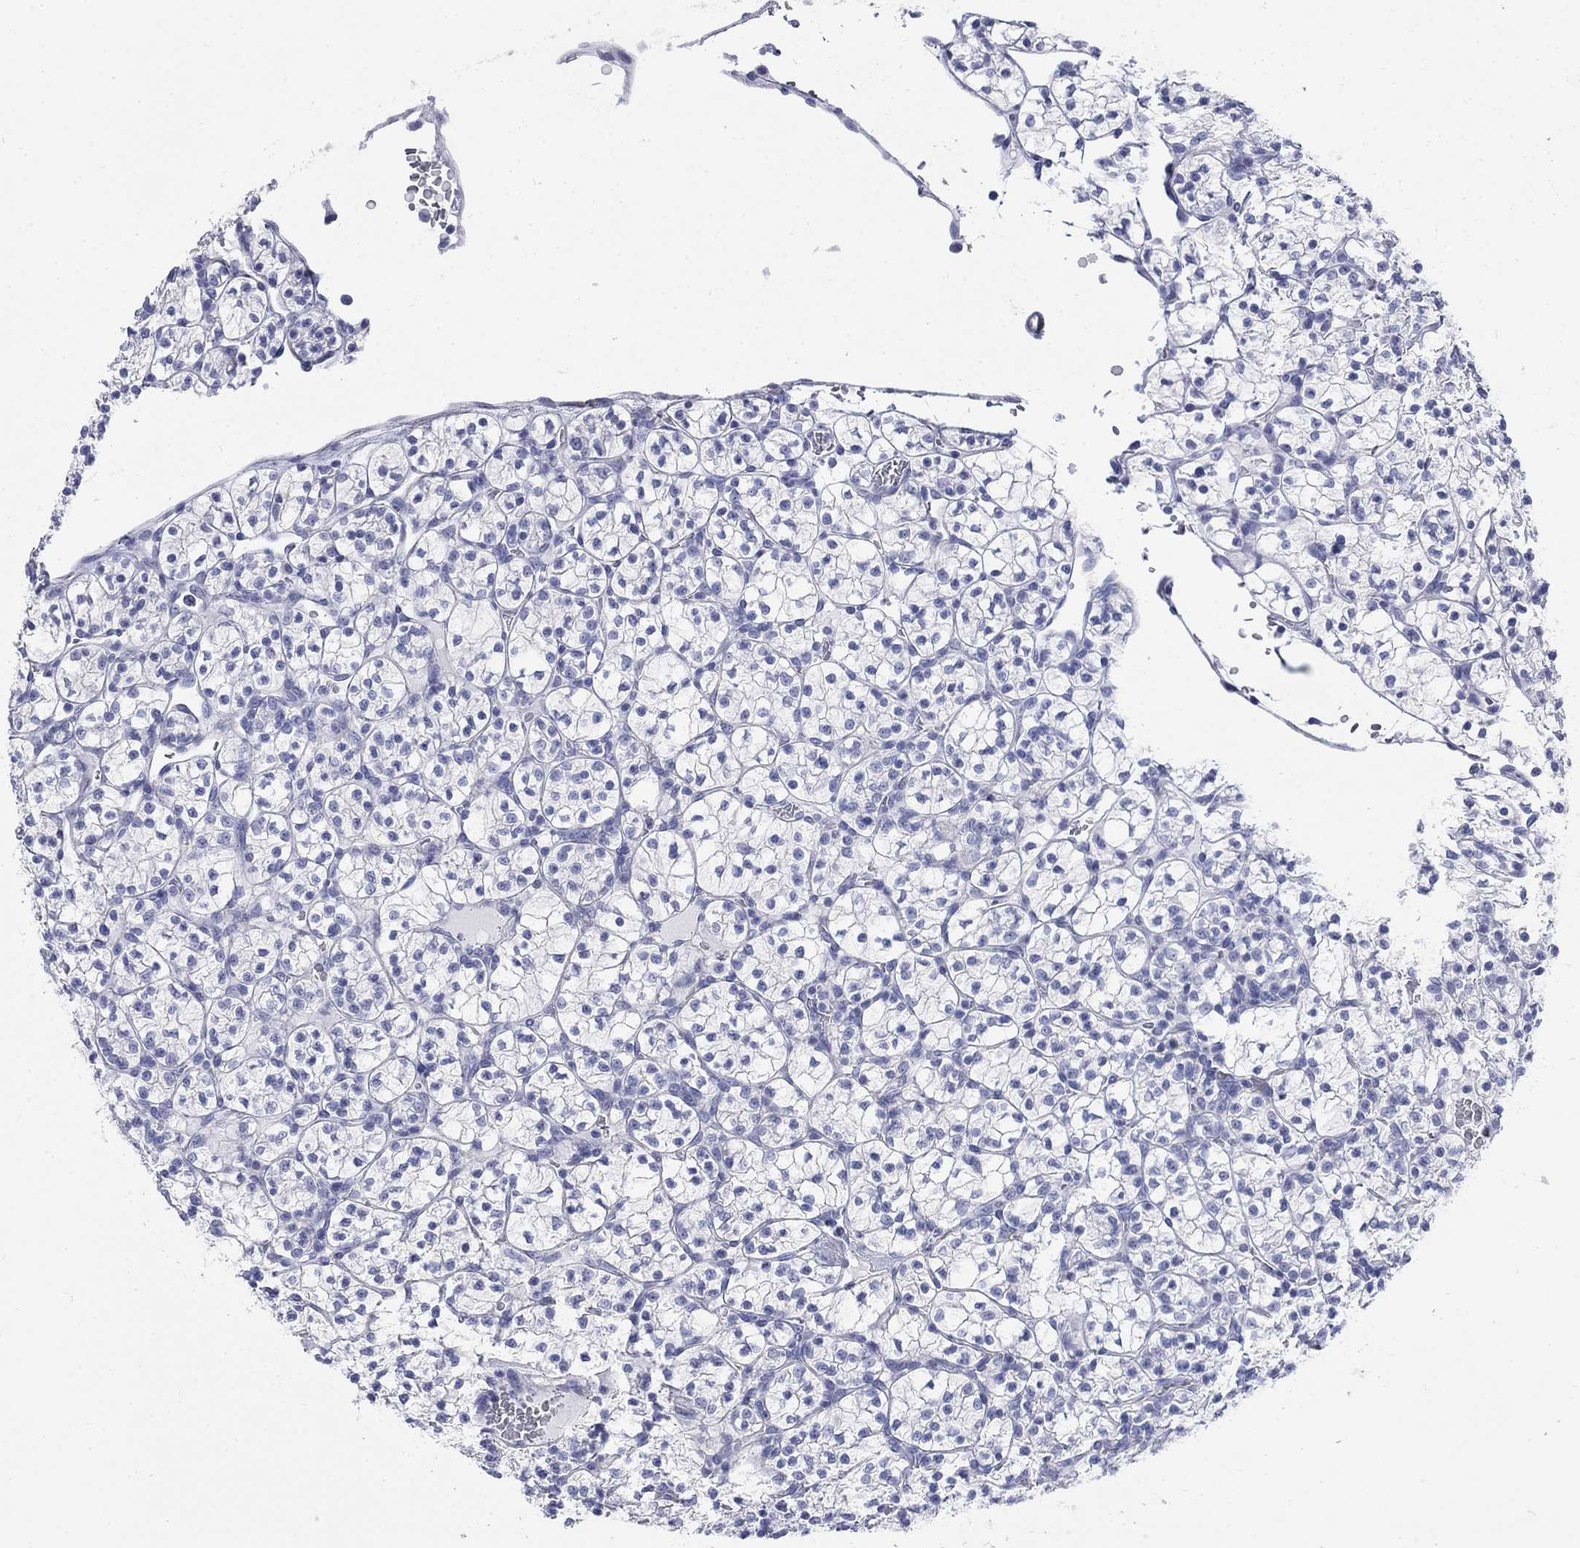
{"staining": {"intensity": "negative", "quantity": "none", "location": "none"}, "tissue": "renal cancer", "cell_type": "Tumor cells", "image_type": "cancer", "snomed": [{"axis": "morphology", "description": "Adenocarcinoma, NOS"}, {"axis": "topography", "description": "Kidney"}], "caption": "Tumor cells show no significant protein positivity in renal adenocarcinoma.", "gene": "IGF2BP3", "patient": {"sex": "female", "age": 89}}